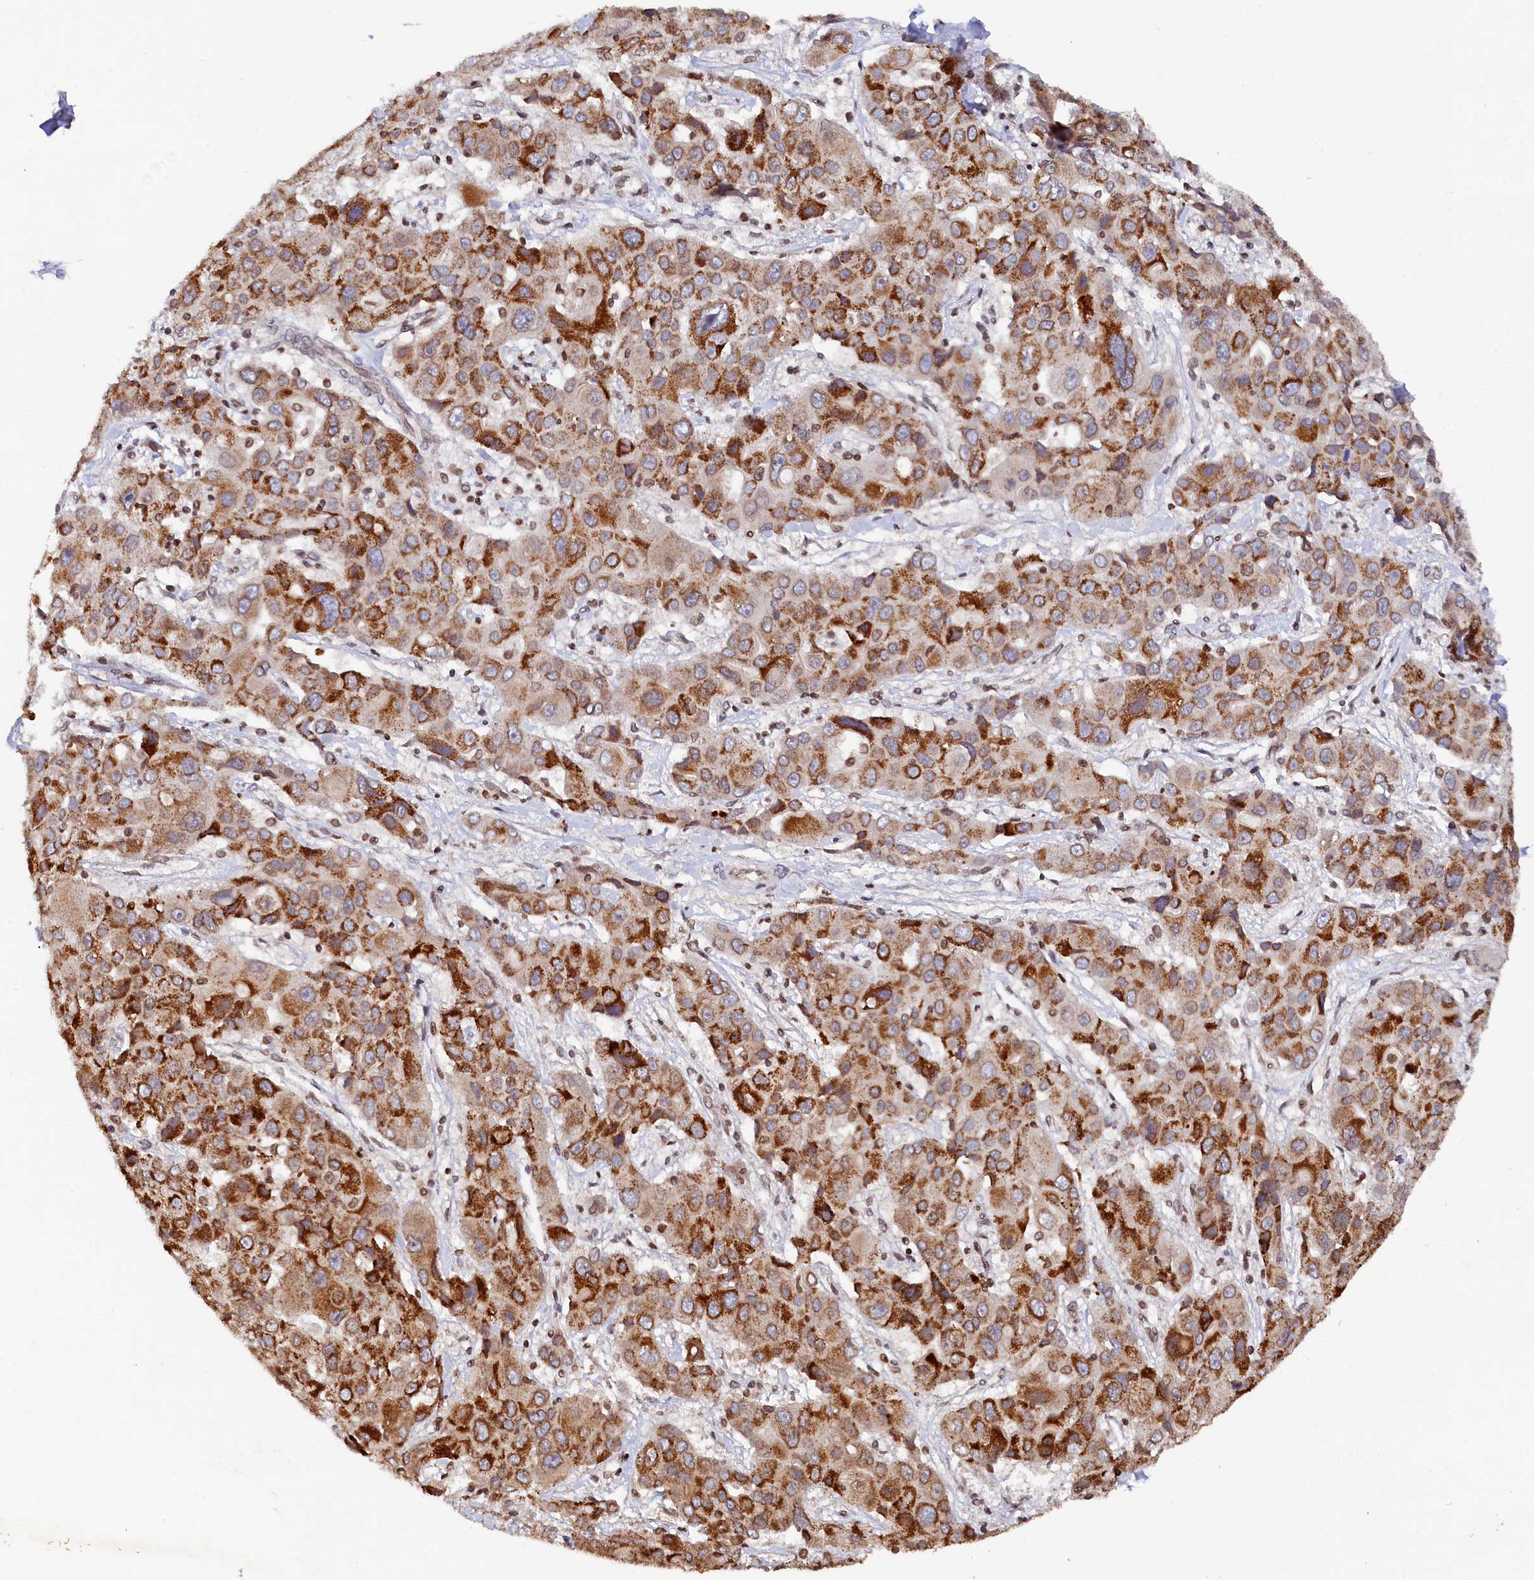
{"staining": {"intensity": "strong", "quantity": "25%-75%", "location": "cytoplasmic/membranous"}, "tissue": "liver cancer", "cell_type": "Tumor cells", "image_type": "cancer", "snomed": [{"axis": "morphology", "description": "Cholangiocarcinoma"}, {"axis": "topography", "description": "Liver"}], "caption": "Immunohistochemical staining of human liver cancer (cholangiocarcinoma) demonstrates strong cytoplasmic/membranous protein staining in about 25%-75% of tumor cells.", "gene": "ANKEF1", "patient": {"sex": "male", "age": 67}}